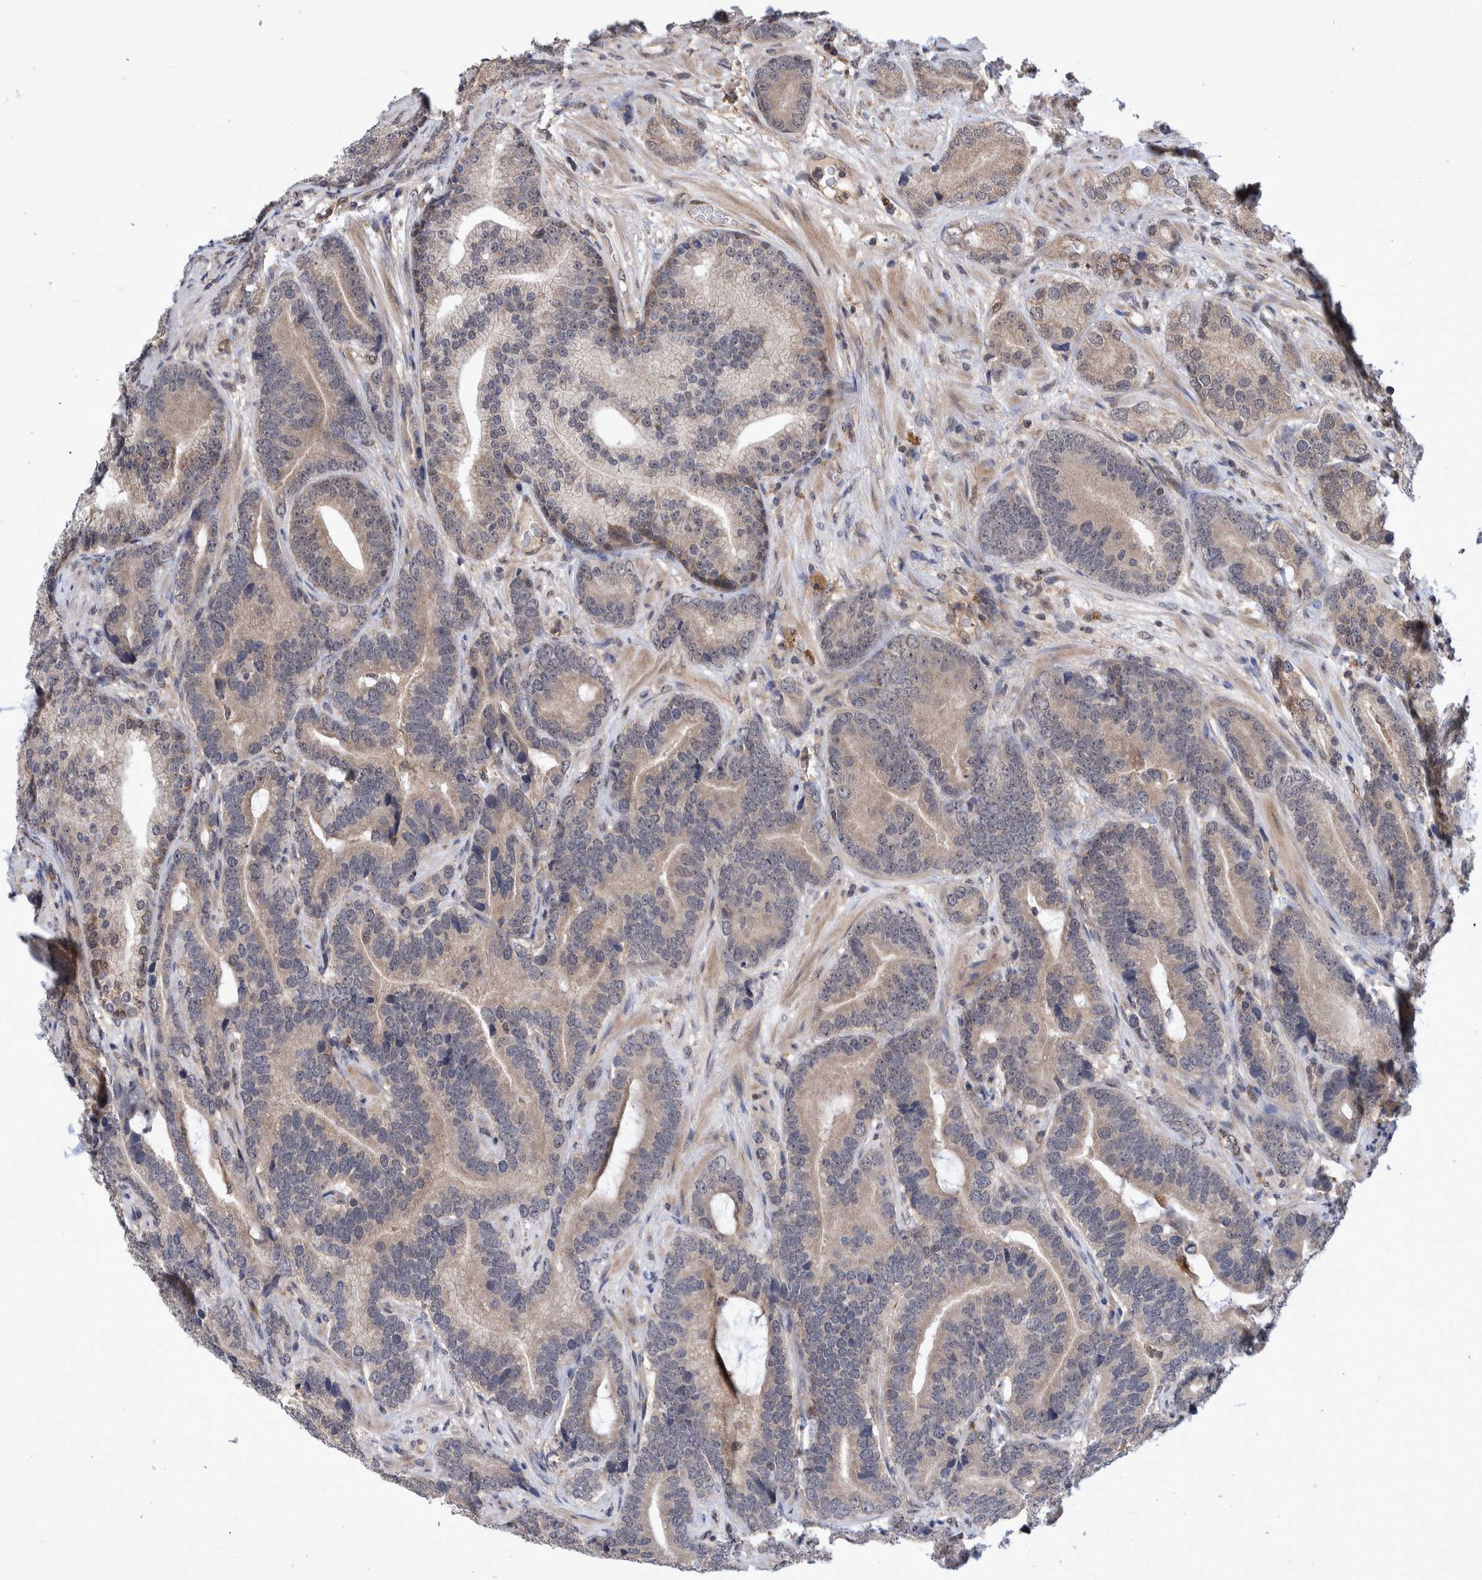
{"staining": {"intensity": "weak", "quantity": "25%-75%", "location": "cytoplasmic/membranous"}, "tissue": "prostate cancer", "cell_type": "Tumor cells", "image_type": "cancer", "snomed": [{"axis": "morphology", "description": "Adenocarcinoma, High grade"}, {"axis": "topography", "description": "Prostate"}], "caption": "IHC (DAB) staining of prostate adenocarcinoma (high-grade) exhibits weak cytoplasmic/membranous protein staining in approximately 25%-75% of tumor cells. IHC stains the protein of interest in brown and the nuclei are stained blue.", "gene": "PLPBP", "patient": {"sex": "male", "age": 55}}